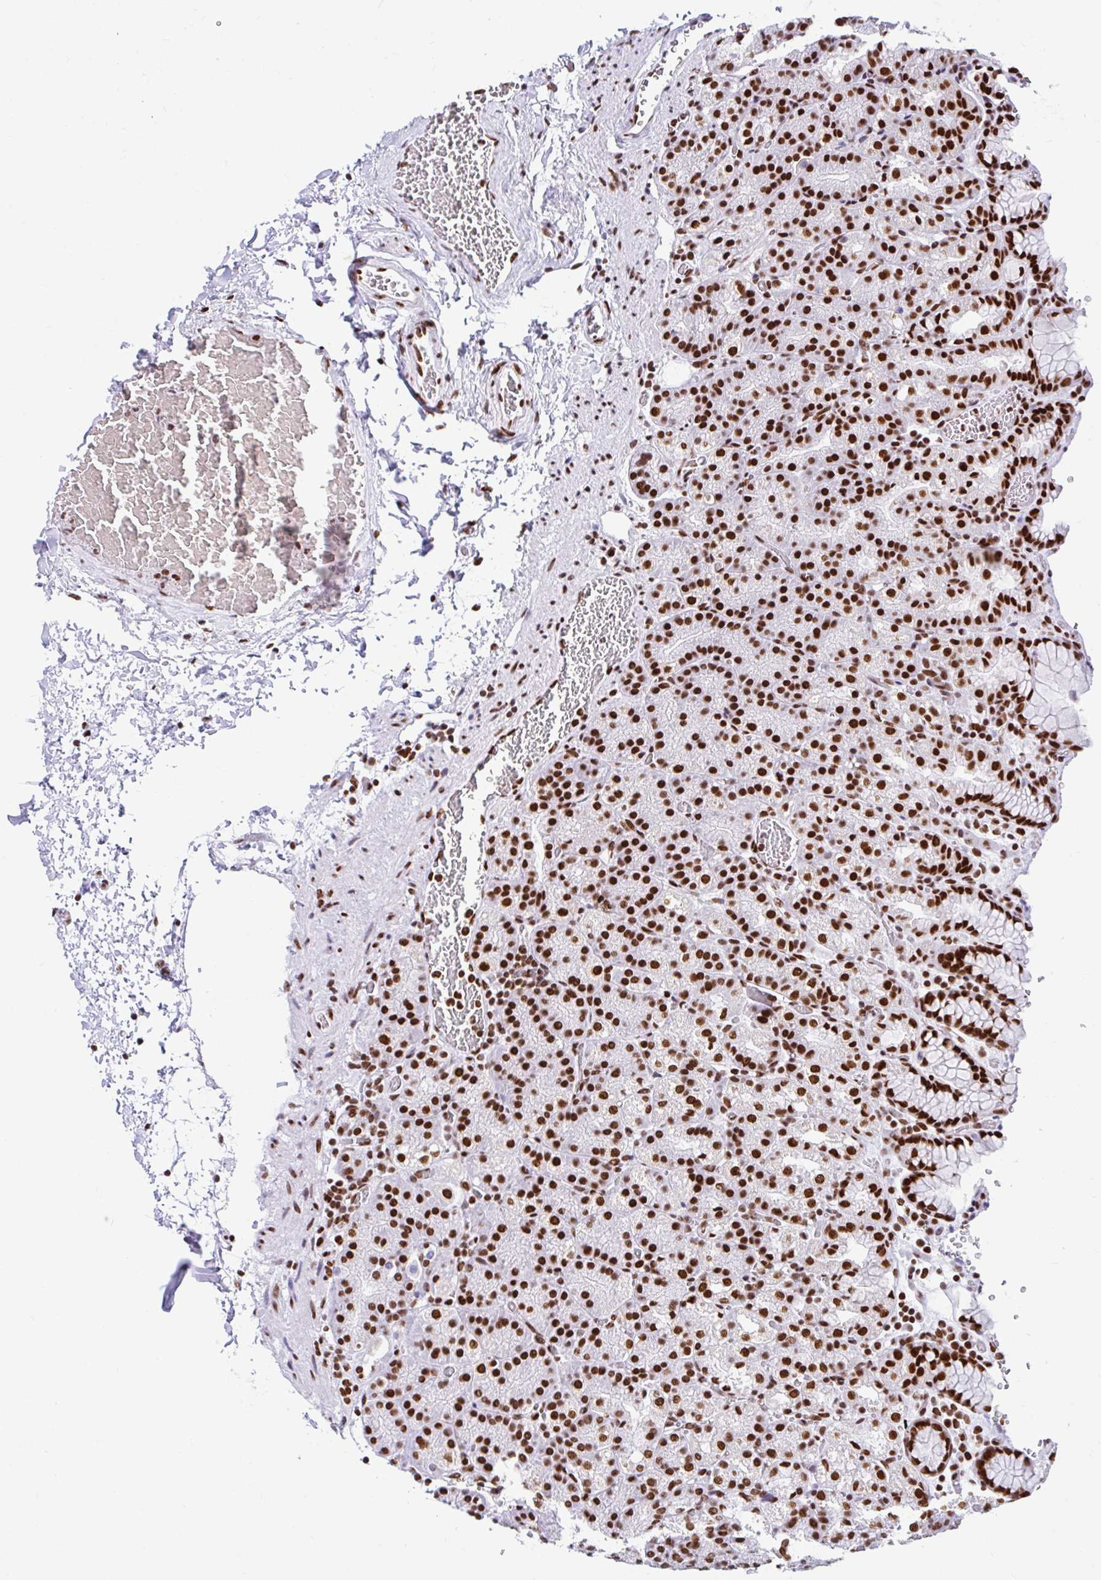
{"staining": {"intensity": "strong", "quantity": ">75%", "location": "nuclear"}, "tissue": "stomach", "cell_type": "Glandular cells", "image_type": "normal", "snomed": [{"axis": "morphology", "description": "Normal tissue, NOS"}, {"axis": "topography", "description": "Stomach, upper"}], "caption": "A photomicrograph of human stomach stained for a protein demonstrates strong nuclear brown staining in glandular cells. Nuclei are stained in blue.", "gene": "KHDRBS1", "patient": {"sex": "female", "age": 81}}